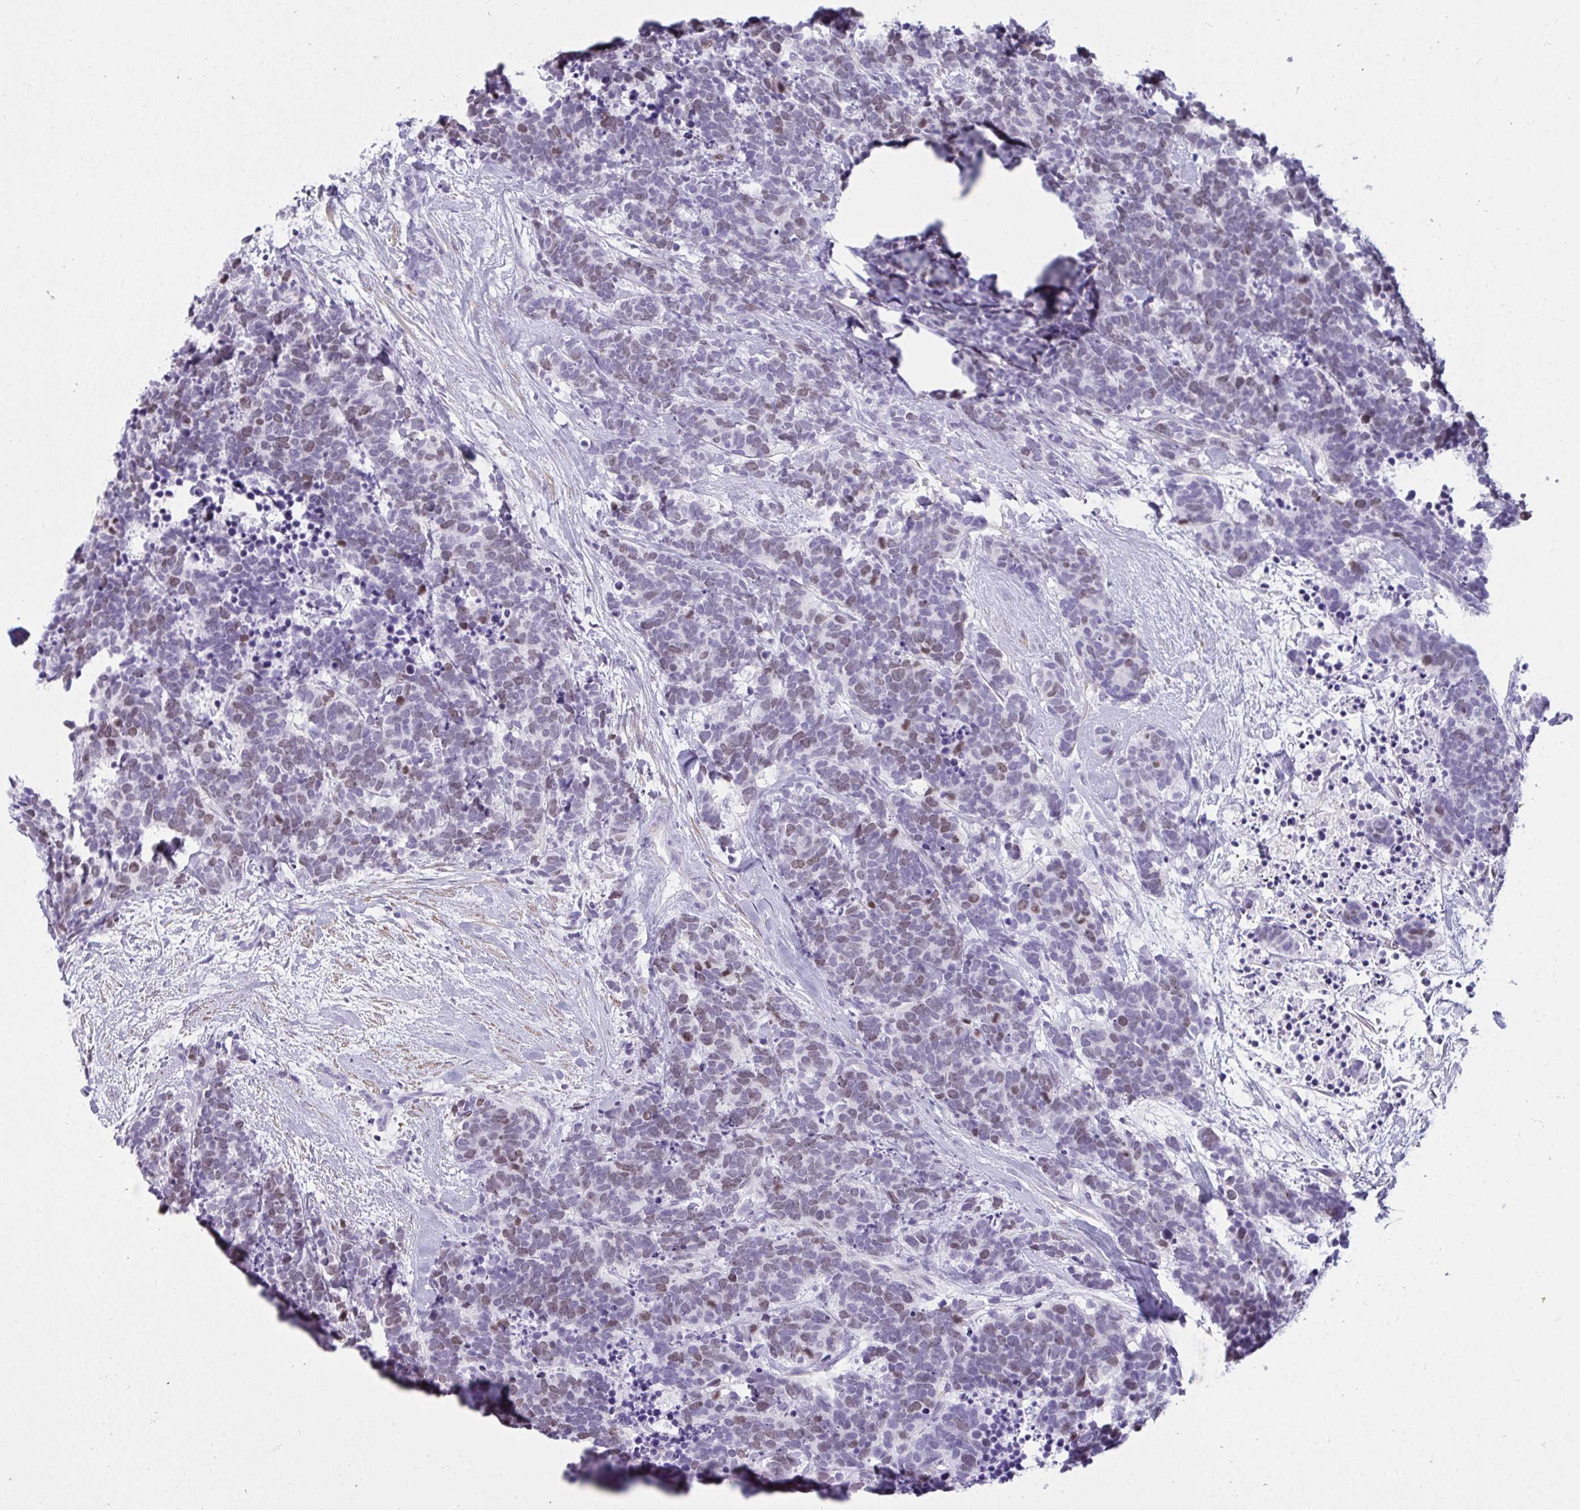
{"staining": {"intensity": "moderate", "quantity": "25%-75%", "location": "nuclear"}, "tissue": "carcinoid", "cell_type": "Tumor cells", "image_type": "cancer", "snomed": [{"axis": "morphology", "description": "Carcinoma, NOS"}, {"axis": "morphology", "description": "Carcinoid, malignant, NOS"}, {"axis": "topography", "description": "Prostate"}], "caption": "Brown immunohistochemical staining in human carcinoid shows moderate nuclear expression in about 25%-75% of tumor cells.", "gene": "SUZ12", "patient": {"sex": "male", "age": 57}}